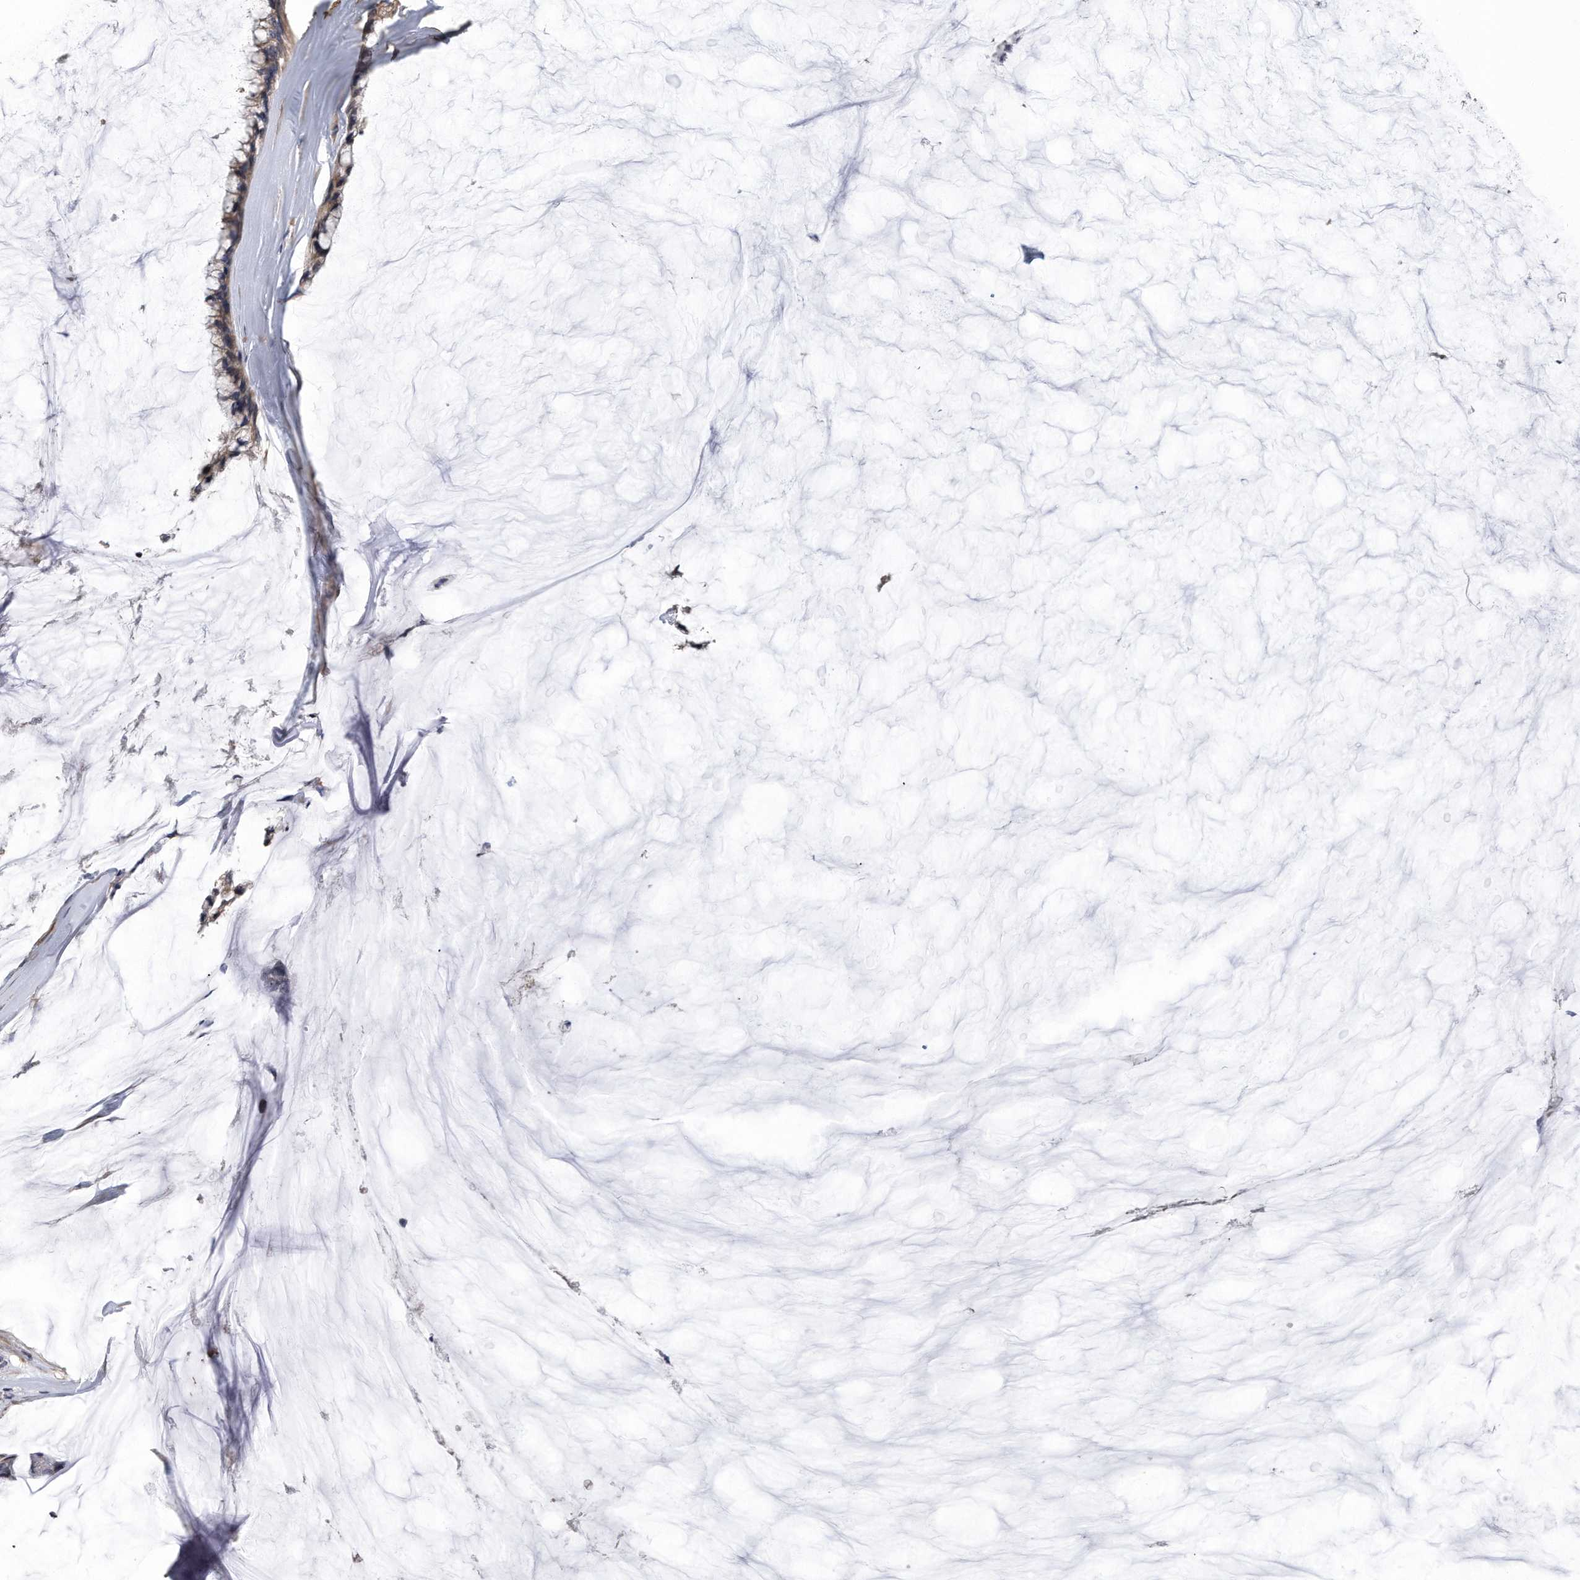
{"staining": {"intensity": "moderate", "quantity": ">75%", "location": "cytoplasmic/membranous"}, "tissue": "ovarian cancer", "cell_type": "Tumor cells", "image_type": "cancer", "snomed": [{"axis": "morphology", "description": "Cystadenocarcinoma, mucinous, NOS"}, {"axis": "topography", "description": "Ovary"}], "caption": "Ovarian mucinous cystadenocarcinoma stained for a protein (brown) displays moderate cytoplasmic/membranous positive staining in approximately >75% of tumor cells.", "gene": "PCLO", "patient": {"sex": "female", "age": 39}}